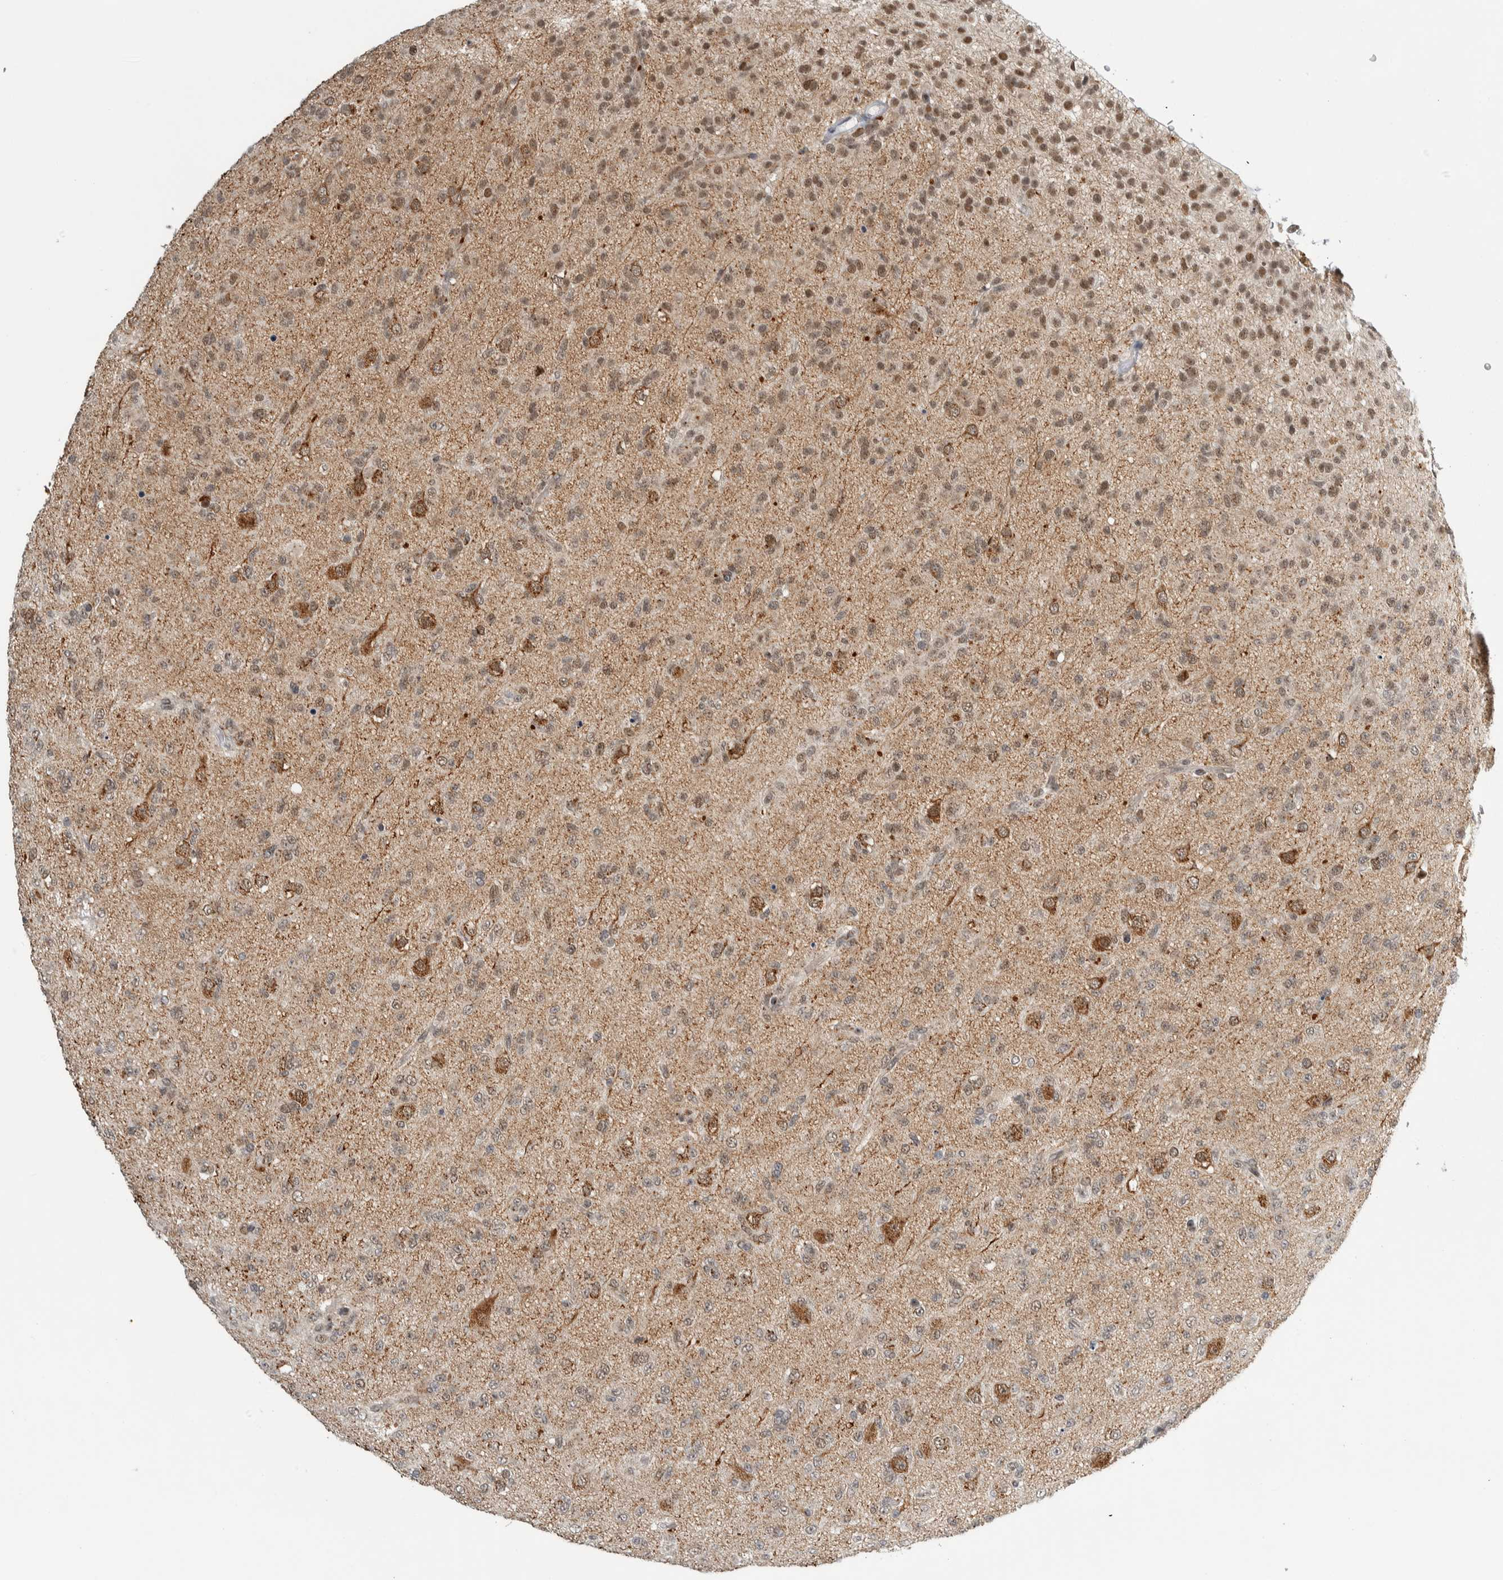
{"staining": {"intensity": "weak", "quantity": "25%-75%", "location": "nuclear"}, "tissue": "glioma", "cell_type": "Tumor cells", "image_type": "cancer", "snomed": [{"axis": "morphology", "description": "Glioma, malignant, Low grade"}, {"axis": "topography", "description": "Brain"}], "caption": "Immunohistochemistry (DAB) staining of glioma shows weak nuclear protein positivity in about 25%-75% of tumor cells.", "gene": "ZMYND8", "patient": {"sex": "male", "age": 65}}